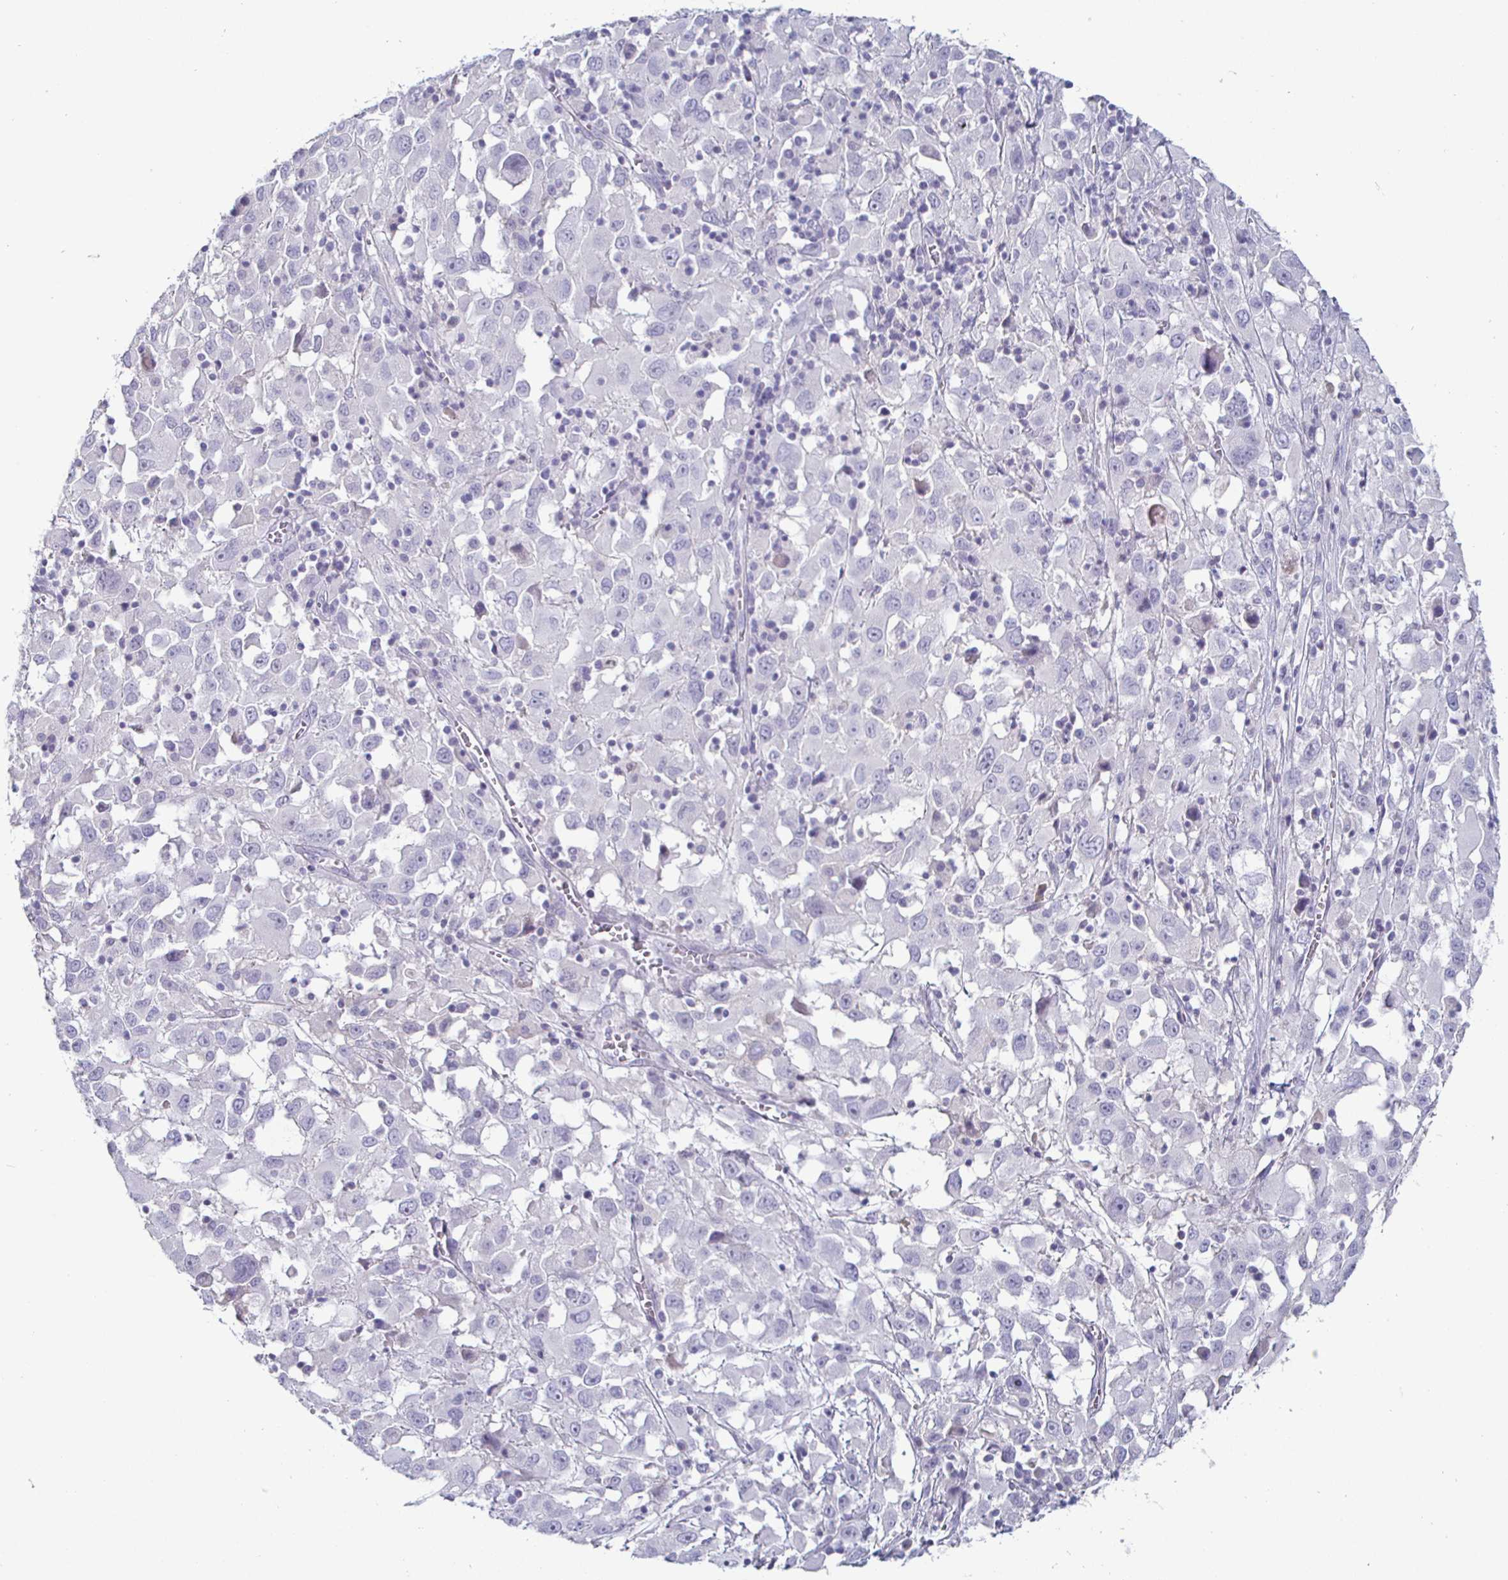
{"staining": {"intensity": "negative", "quantity": "none", "location": "none"}, "tissue": "melanoma", "cell_type": "Tumor cells", "image_type": "cancer", "snomed": [{"axis": "morphology", "description": "Malignant melanoma, Metastatic site"}, {"axis": "topography", "description": "Soft tissue"}], "caption": "Tumor cells are negative for protein expression in human malignant melanoma (metastatic site).", "gene": "ENPP1", "patient": {"sex": "male", "age": 50}}